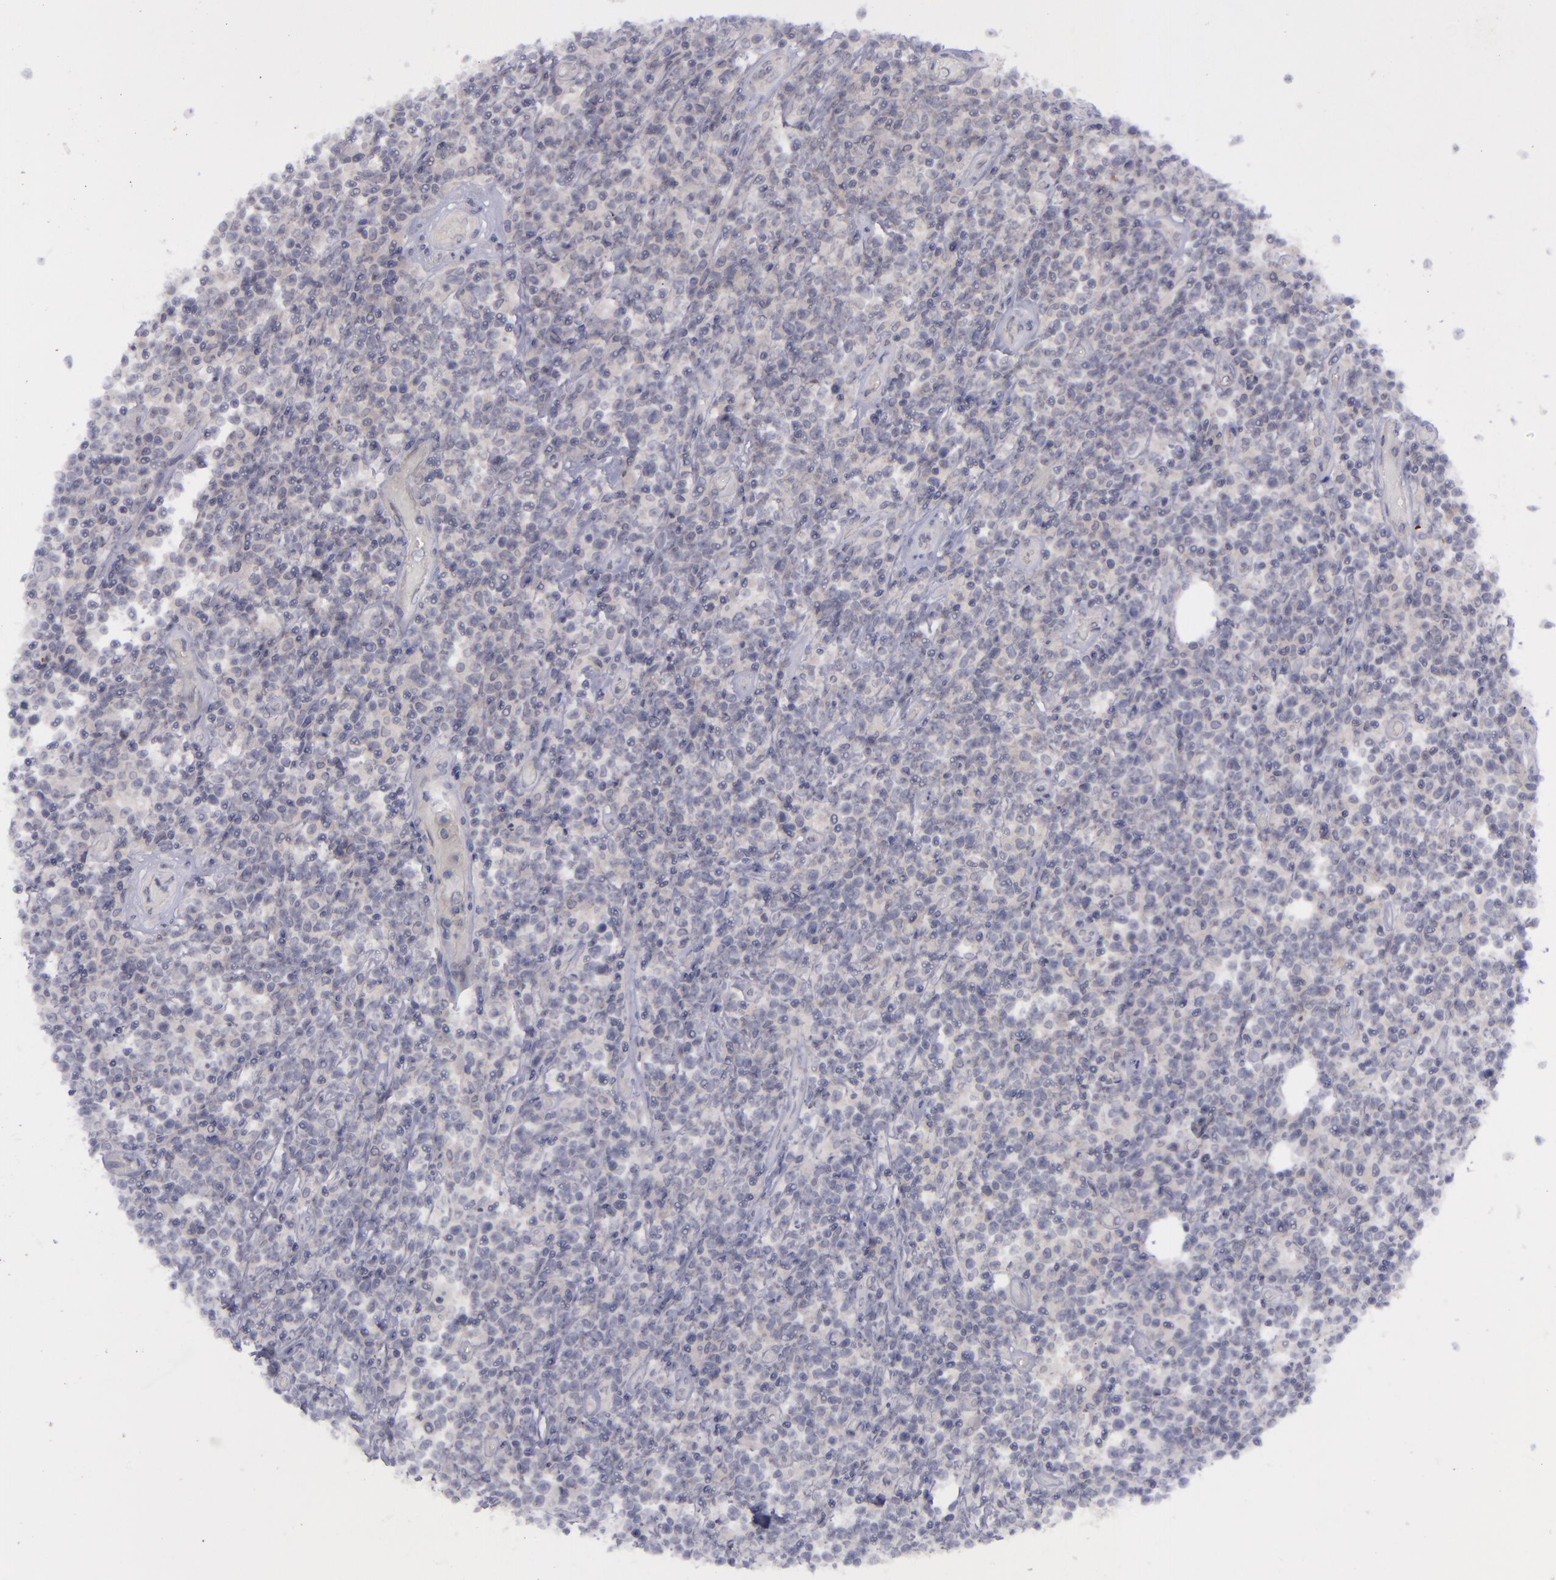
{"staining": {"intensity": "negative", "quantity": "none", "location": "none"}, "tissue": "lymphoma", "cell_type": "Tumor cells", "image_type": "cancer", "snomed": [{"axis": "morphology", "description": "Malignant lymphoma, non-Hodgkin's type, High grade"}, {"axis": "topography", "description": "Colon"}], "caption": "An immunohistochemistry (IHC) photomicrograph of malignant lymphoma, non-Hodgkin's type (high-grade) is shown. There is no staining in tumor cells of malignant lymphoma, non-Hodgkin's type (high-grade).", "gene": "EVPL", "patient": {"sex": "male", "age": 82}}